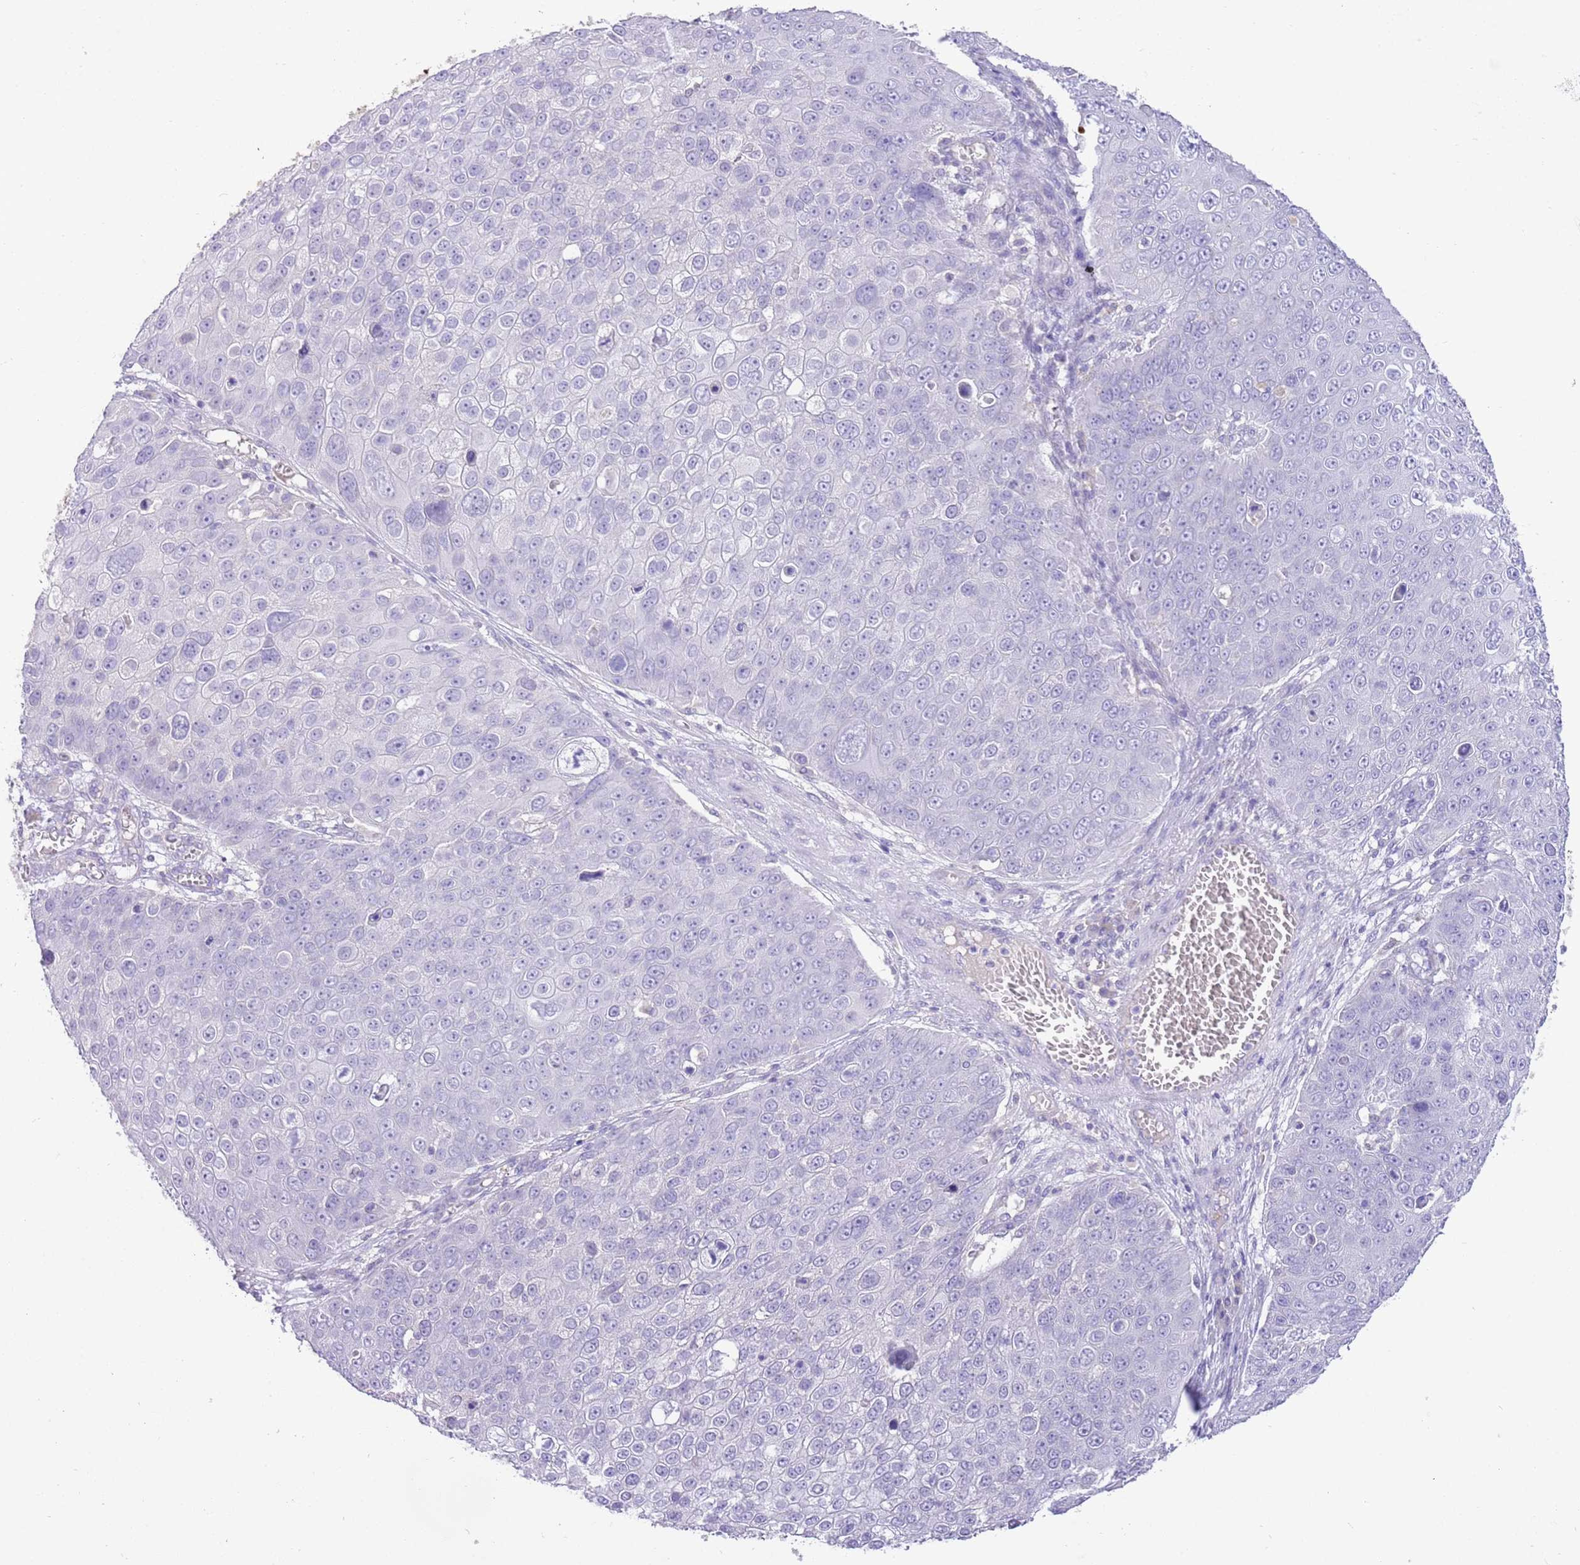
{"staining": {"intensity": "negative", "quantity": "none", "location": "none"}, "tissue": "skin cancer", "cell_type": "Tumor cells", "image_type": "cancer", "snomed": [{"axis": "morphology", "description": "Squamous cell carcinoma, NOS"}, {"axis": "topography", "description": "Skin"}], "caption": "Human skin cancer (squamous cell carcinoma) stained for a protein using immunohistochemistry (IHC) demonstrates no positivity in tumor cells.", "gene": "SFTPA1", "patient": {"sex": "male", "age": 71}}